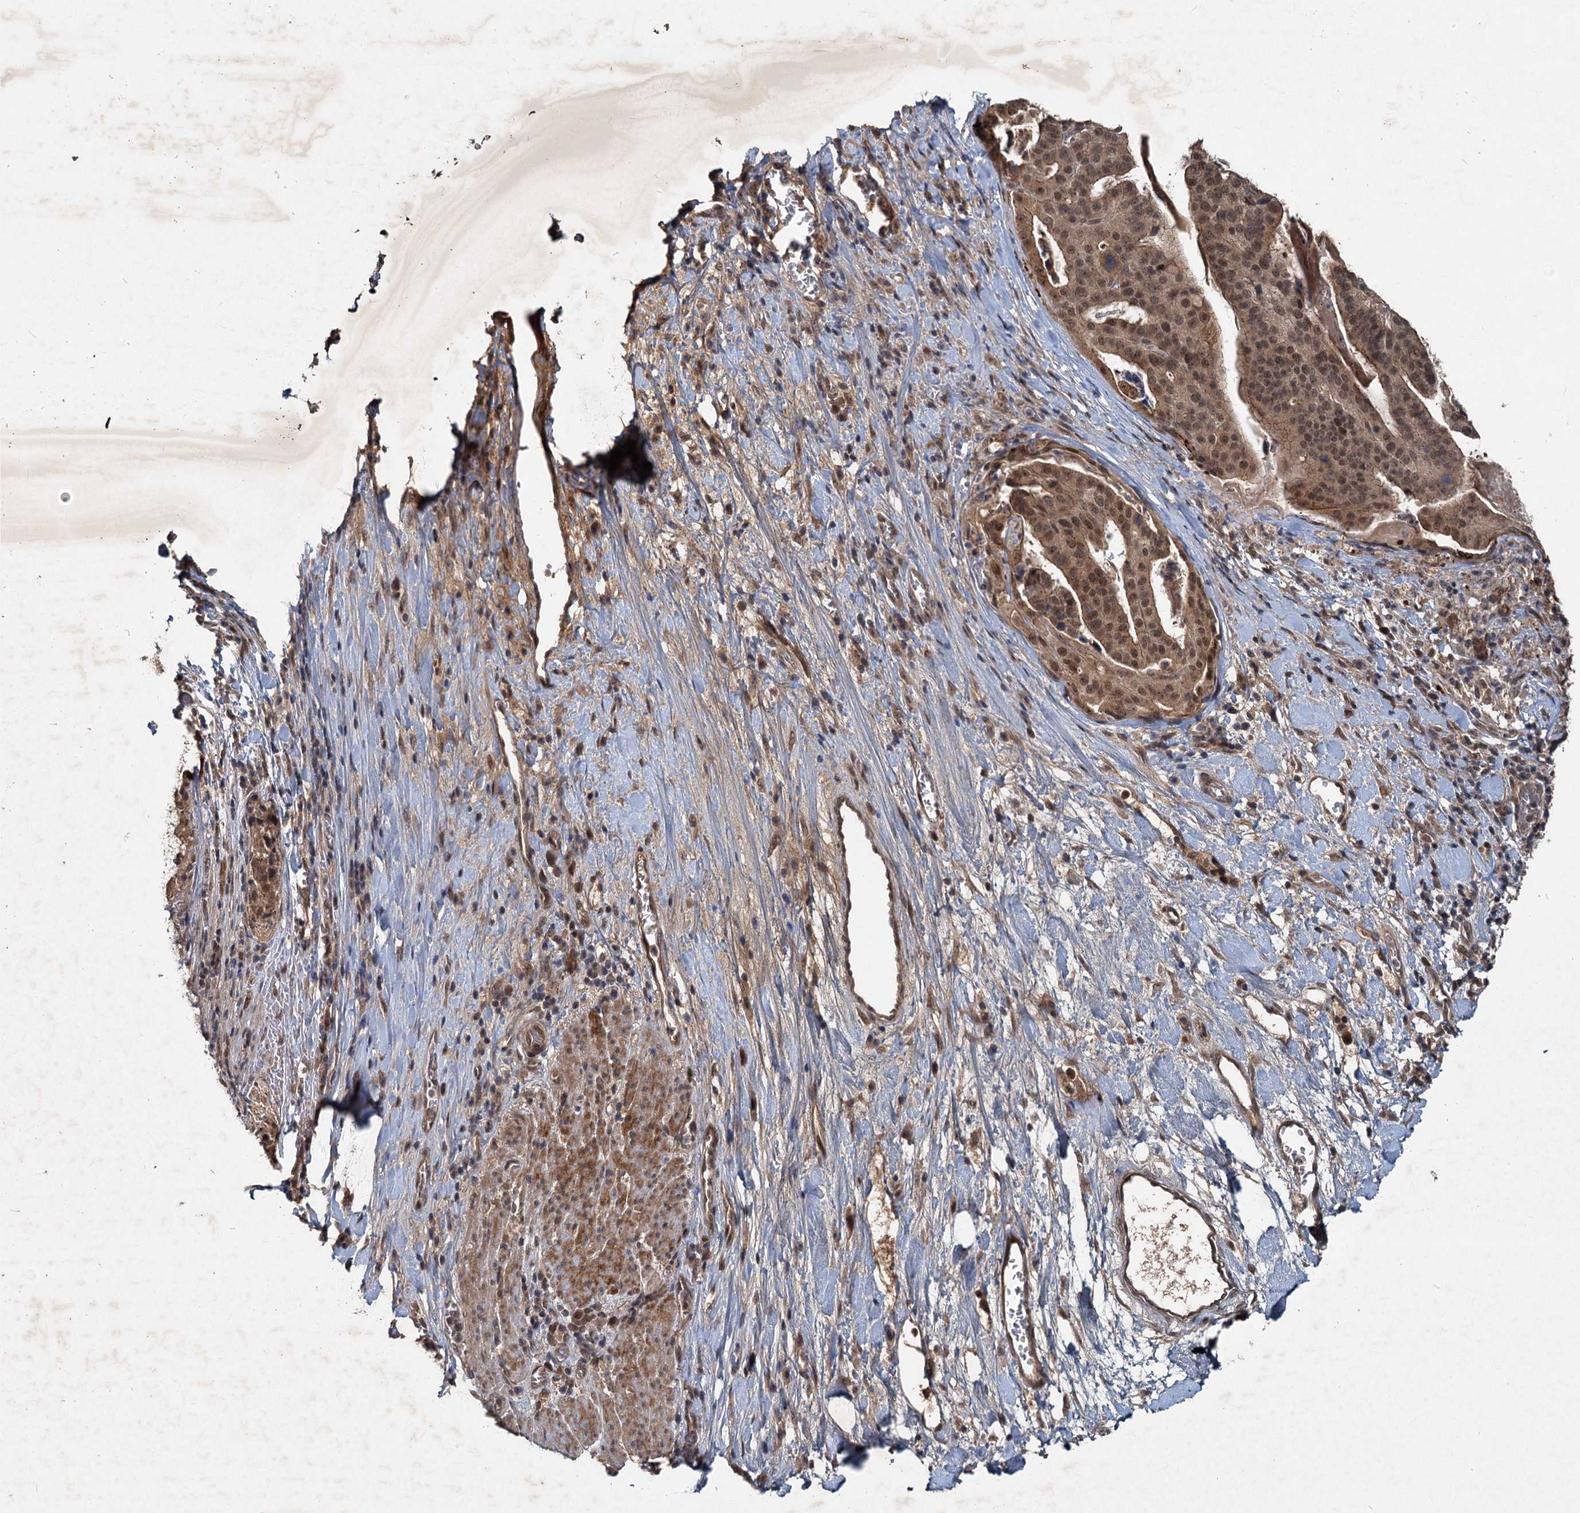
{"staining": {"intensity": "moderate", "quantity": ">75%", "location": "cytoplasmic/membranous,nuclear"}, "tissue": "stomach cancer", "cell_type": "Tumor cells", "image_type": "cancer", "snomed": [{"axis": "morphology", "description": "Adenocarcinoma, NOS"}, {"axis": "topography", "description": "Stomach"}], "caption": "Adenocarcinoma (stomach) tissue shows moderate cytoplasmic/membranous and nuclear positivity in approximately >75% of tumor cells", "gene": "RITA1", "patient": {"sex": "male", "age": 48}}